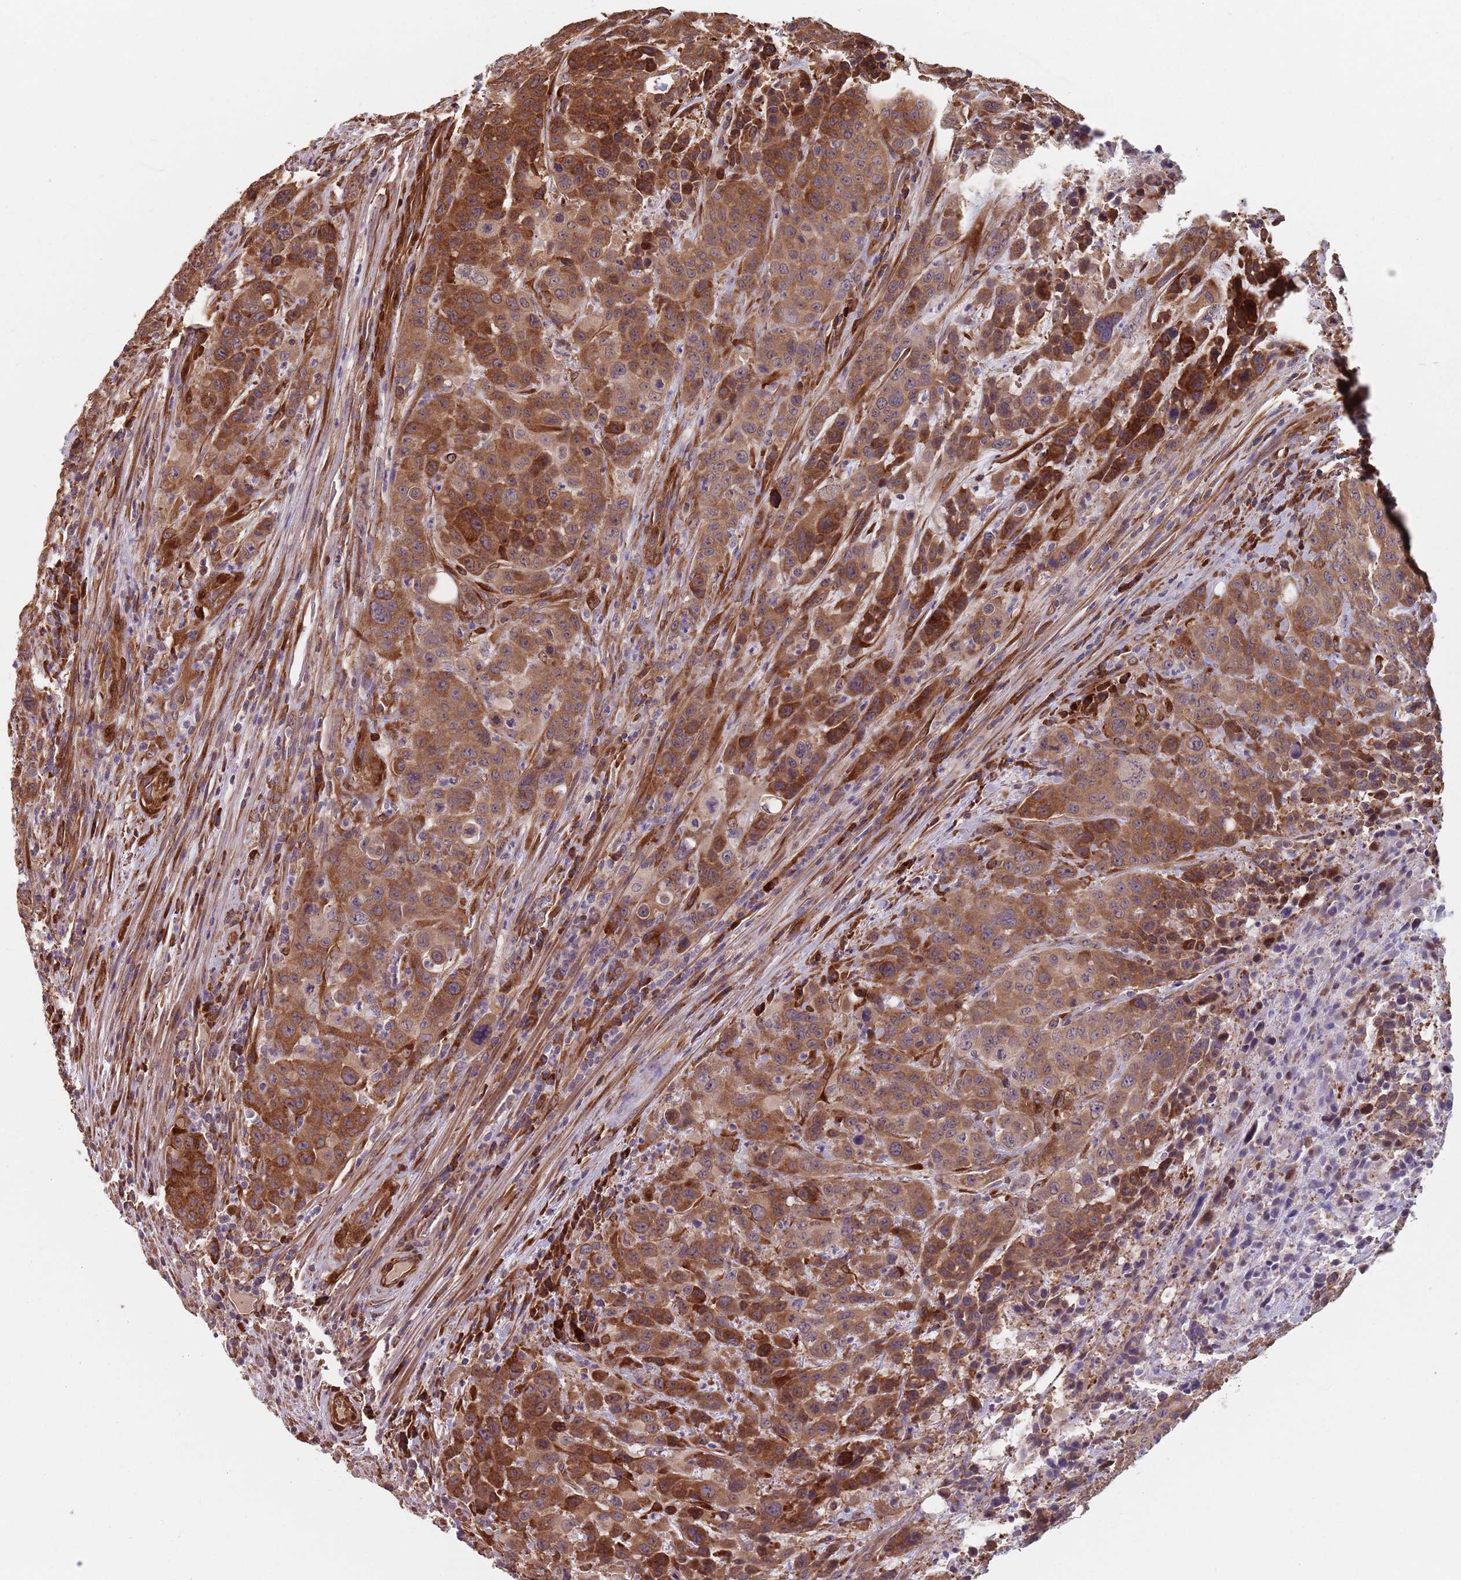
{"staining": {"intensity": "moderate", "quantity": ">75%", "location": "cytoplasmic/membranous"}, "tissue": "colorectal cancer", "cell_type": "Tumor cells", "image_type": "cancer", "snomed": [{"axis": "morphology", "description": "Adenocarcinoma, NOS"}, {"axis": "topography", "description": "Colon"}], "caption": "Brown immunohistochemical staining in colorectal adenocarcinoma shows moderate cytoplasmic/membranous staining in approximately >75% of tumor cells.", "gene": "NOTCH3", "patient": {"sex": "male", "age": 62}}